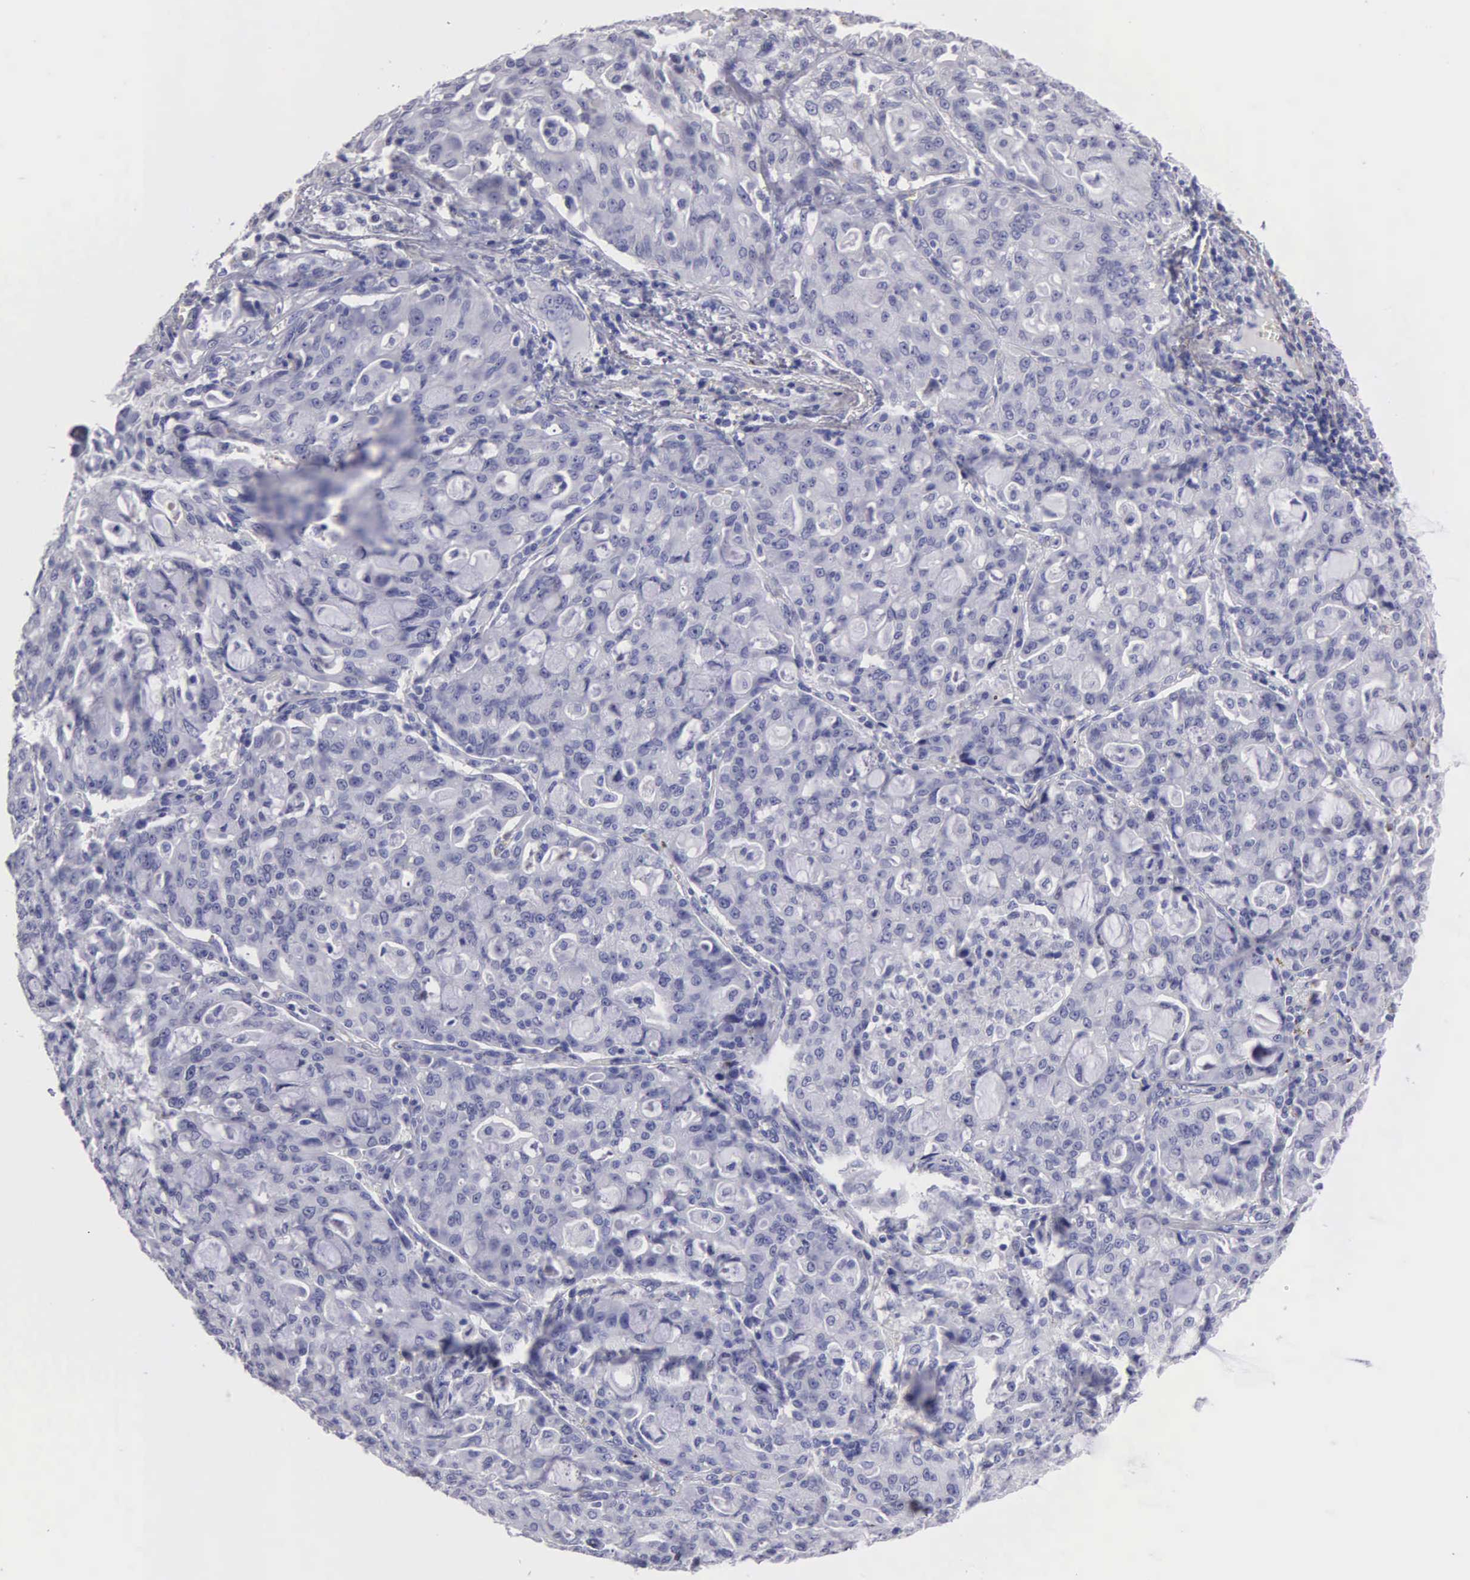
{"staining": {"intensity": "negative", "quantity": "none", "location": "none"}, "tissue": "lung cancer", "cell_type": "Tumor cells", "image_type": "cancer", "snomed": [{"axis": "morphology", "description": "Adenocarcinoma, NOS"}, {"axis": "topography", "description": "Lung"}], "caption": "A high-resolution photomicrograph shows immunohistochemistry staining of lung adenocarcinoma, which displays no significant staining in tumor cells.", "gene": "FBLN5", "patient": {"sex": "female", "age": 44}}